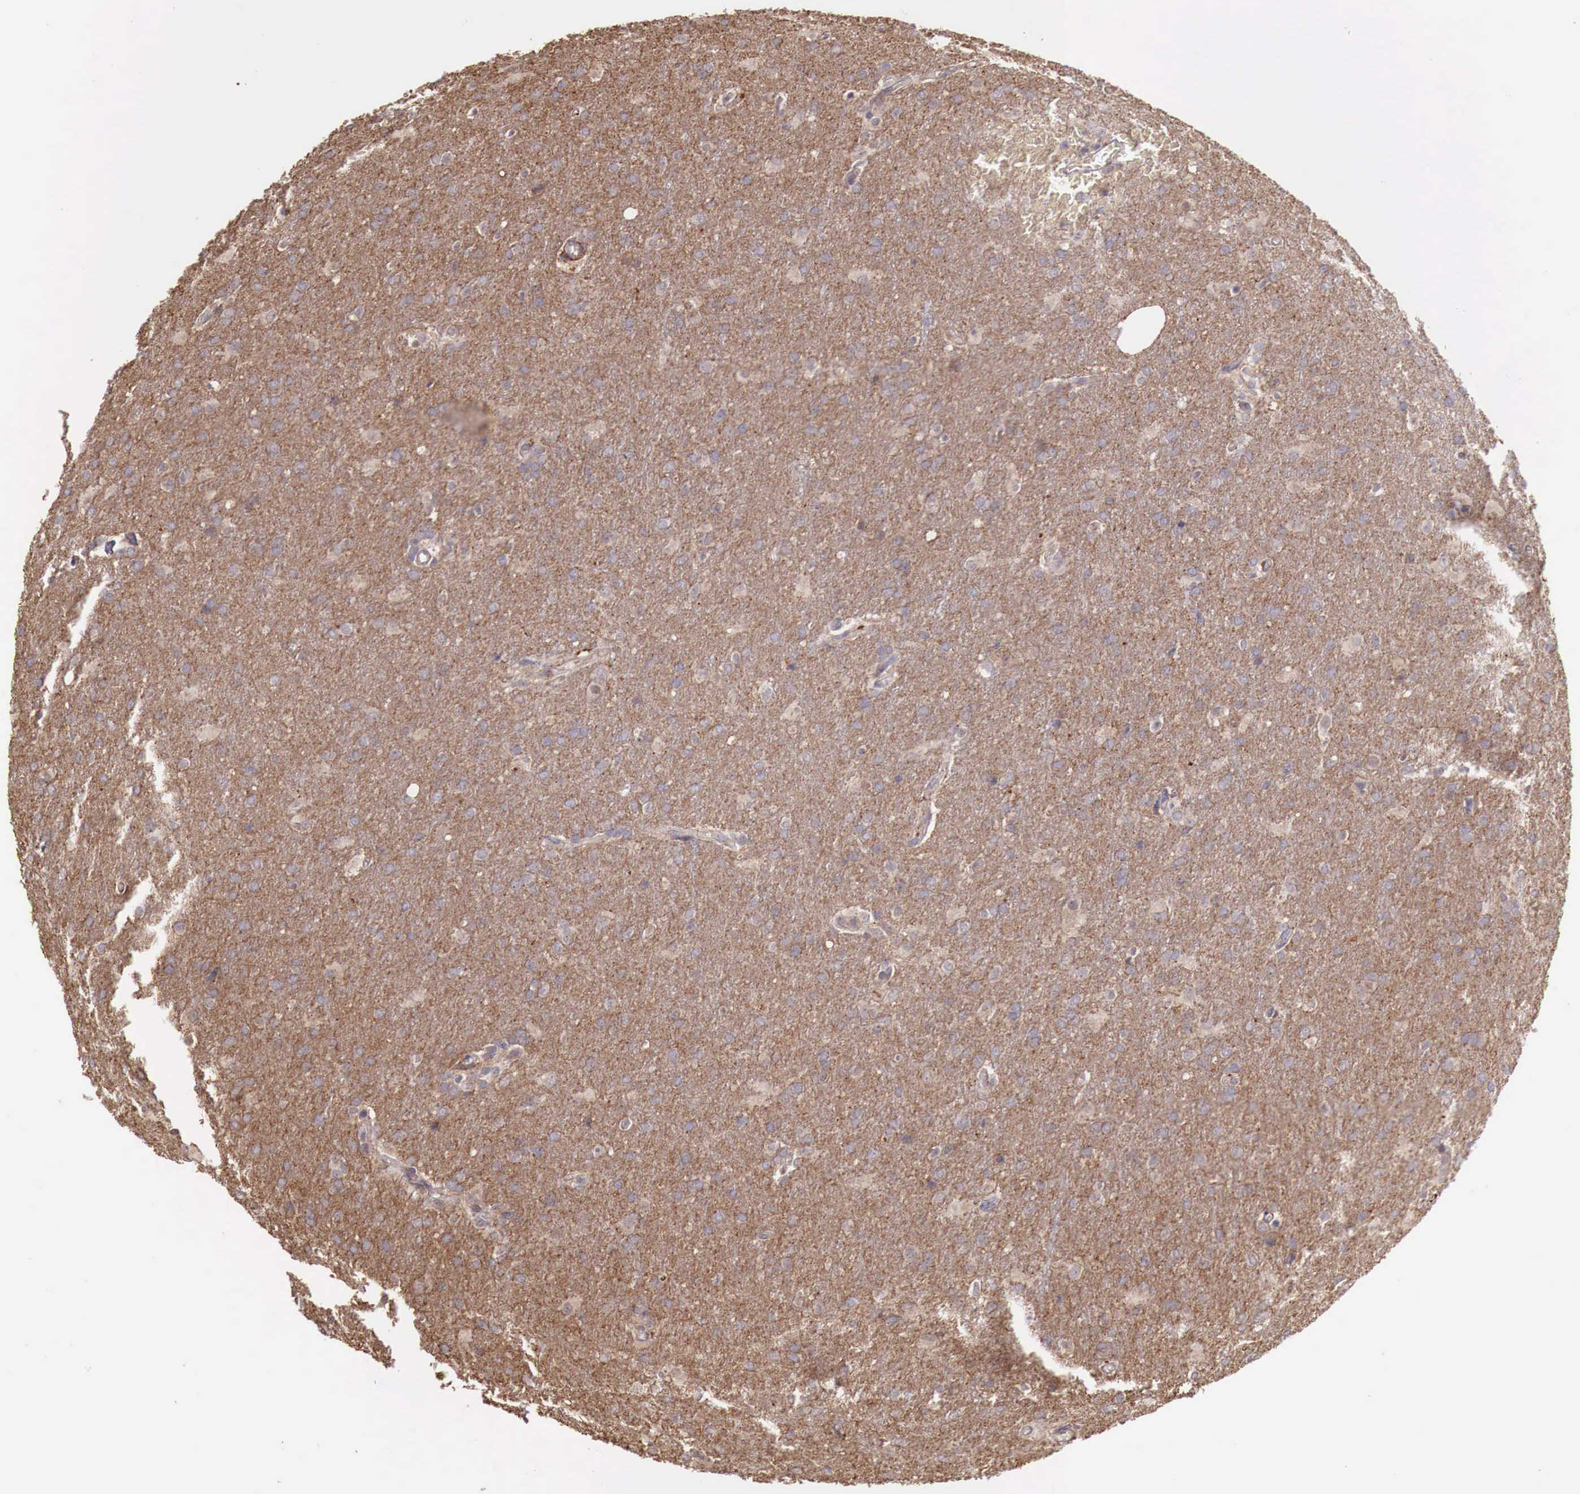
{"staining": {"intensity": "moderate", "quantity": ">75%", "location": "cytoplasmic/membranous"}, "tissue": "glioma", "cell_type": "Tumor cells", "image_type": "cancer", "snomed": [{"axis": "morphology", "description": "Glioma, malignant, High grade"}, {"axis": "topography", "description": "Brain"}], "caption": "Moderate cytoplasmic/membranous staining is identified in approximately >75% of tumor cells in glioma.", "gene": "CHRDL1", "patient": {"sex": "male", "age": 68}}